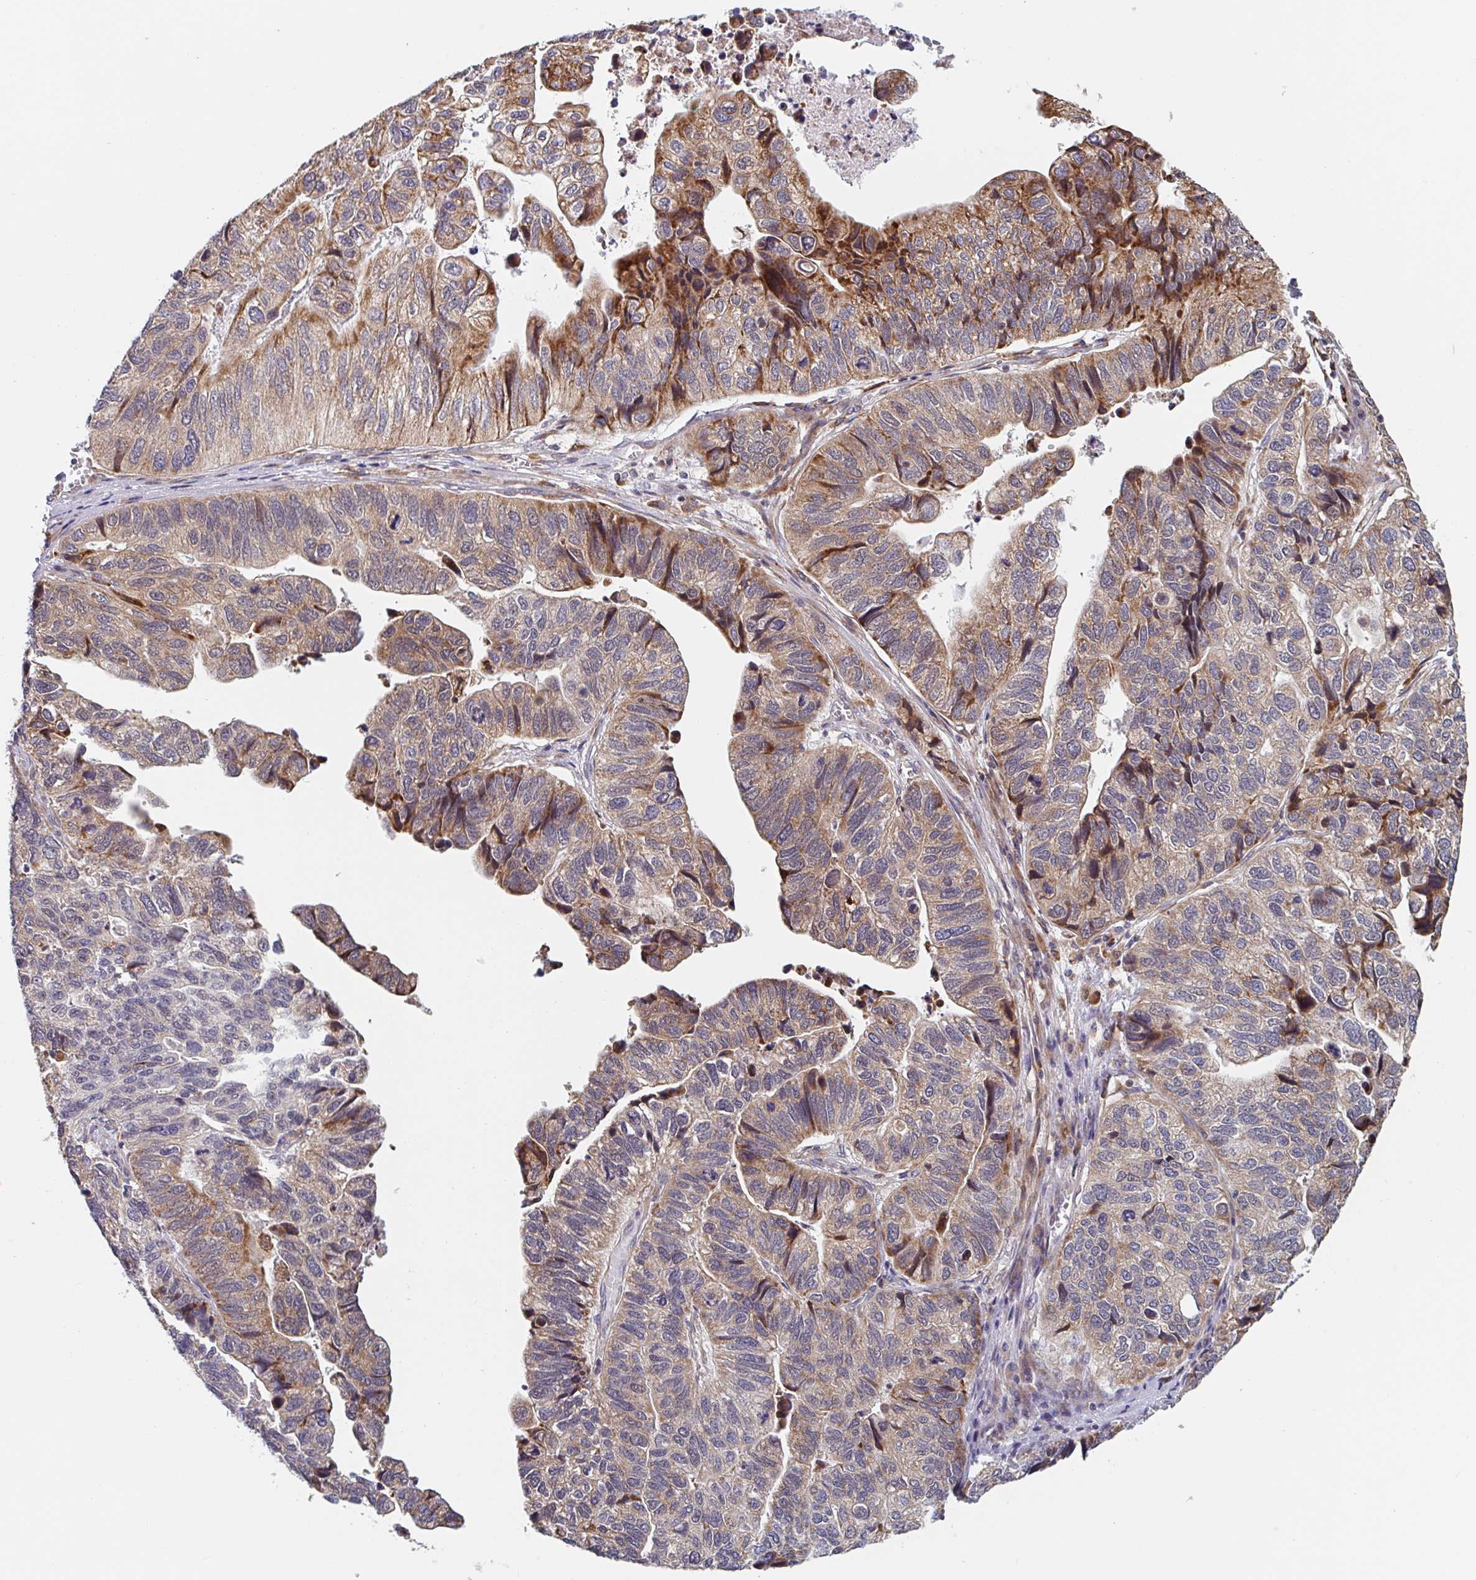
{"staining": {"intensity": "moderate", "quantity": "25%-75%", "location": "cytoplasmic/membranous"}, "tissue": "stomach cancer", "cell_type": "Tumor cells", "image_type": "cancer", "snomed": [{"axis": "morphology", "description": "Adenocarcinoma, NOS"}, {"axis": "topography", "description": "Stomach, upper"}], "caption": "This photomicrograph displays IHC staining of stomach cancer, with medium moderate cytoplasmic/membranous staining in approximately 25%-75% of tumor cells.", "gene": "NUB1", "patient": {"sex": "female", "age": 67}}